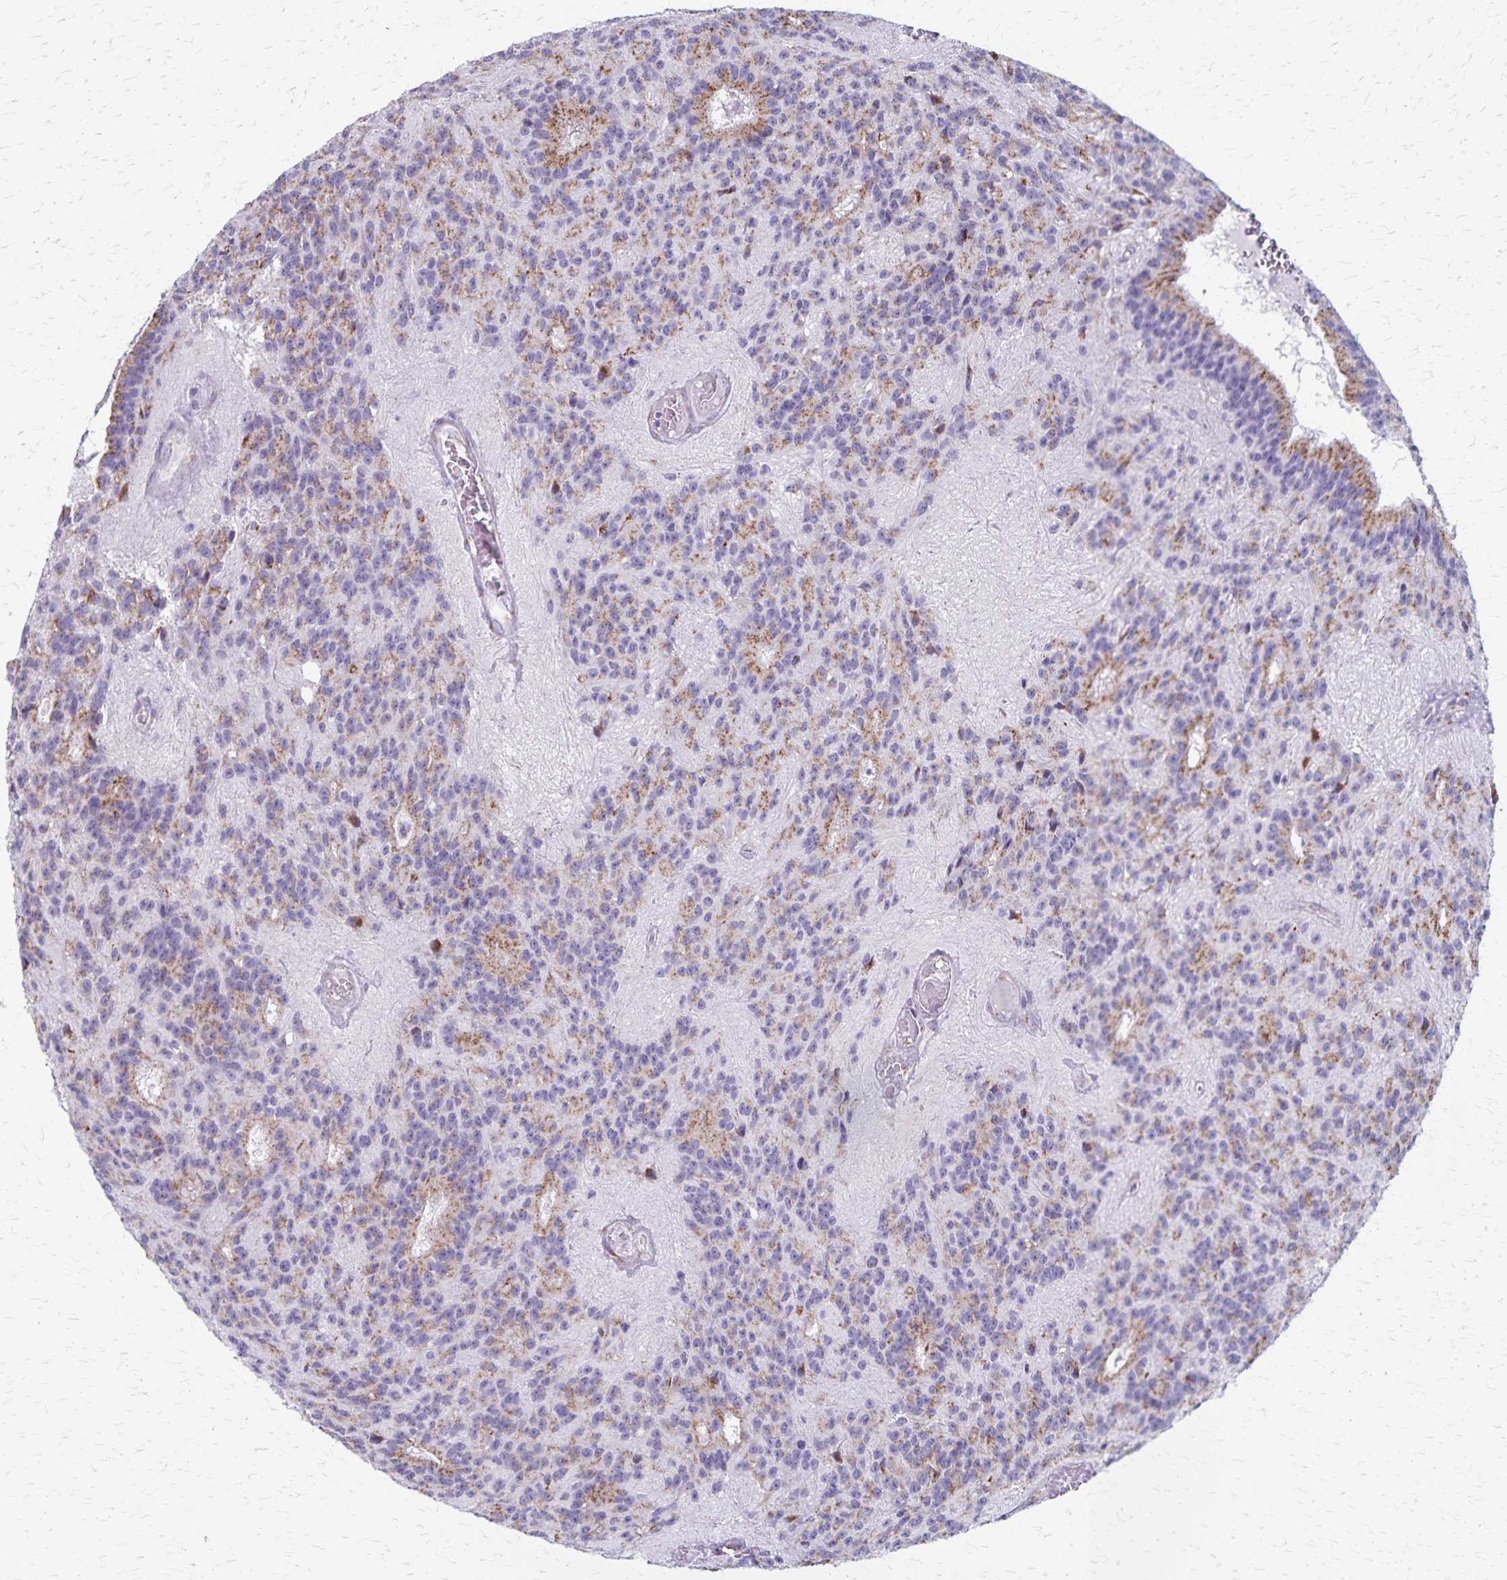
{"staining": {"intensity": "moderate", "quantity": "<25%", "location": "cytoplasmic/membranous"}, "tissue": "glioma", "cell_type": "Tumor cells", "image_type": "cancer", "snomed": [{"axis": "morphology", "description": "Glioma, malignant, Low grade"}, {"axis": "topography", "description": "Brain"}], "caption": "Glioma was stained to show a protein in brown. There is low levels of moderate cytoplasmic/membranous expression in about <25% of tumor cells. (Stains: DAB (3,3'-diaminobenzidine) in brown, nuclei in blue, Microscopy: brightfield microscopy at high magnification).", "gene": "MCFD2", "patient": {"sex": "male", "age": 31}}